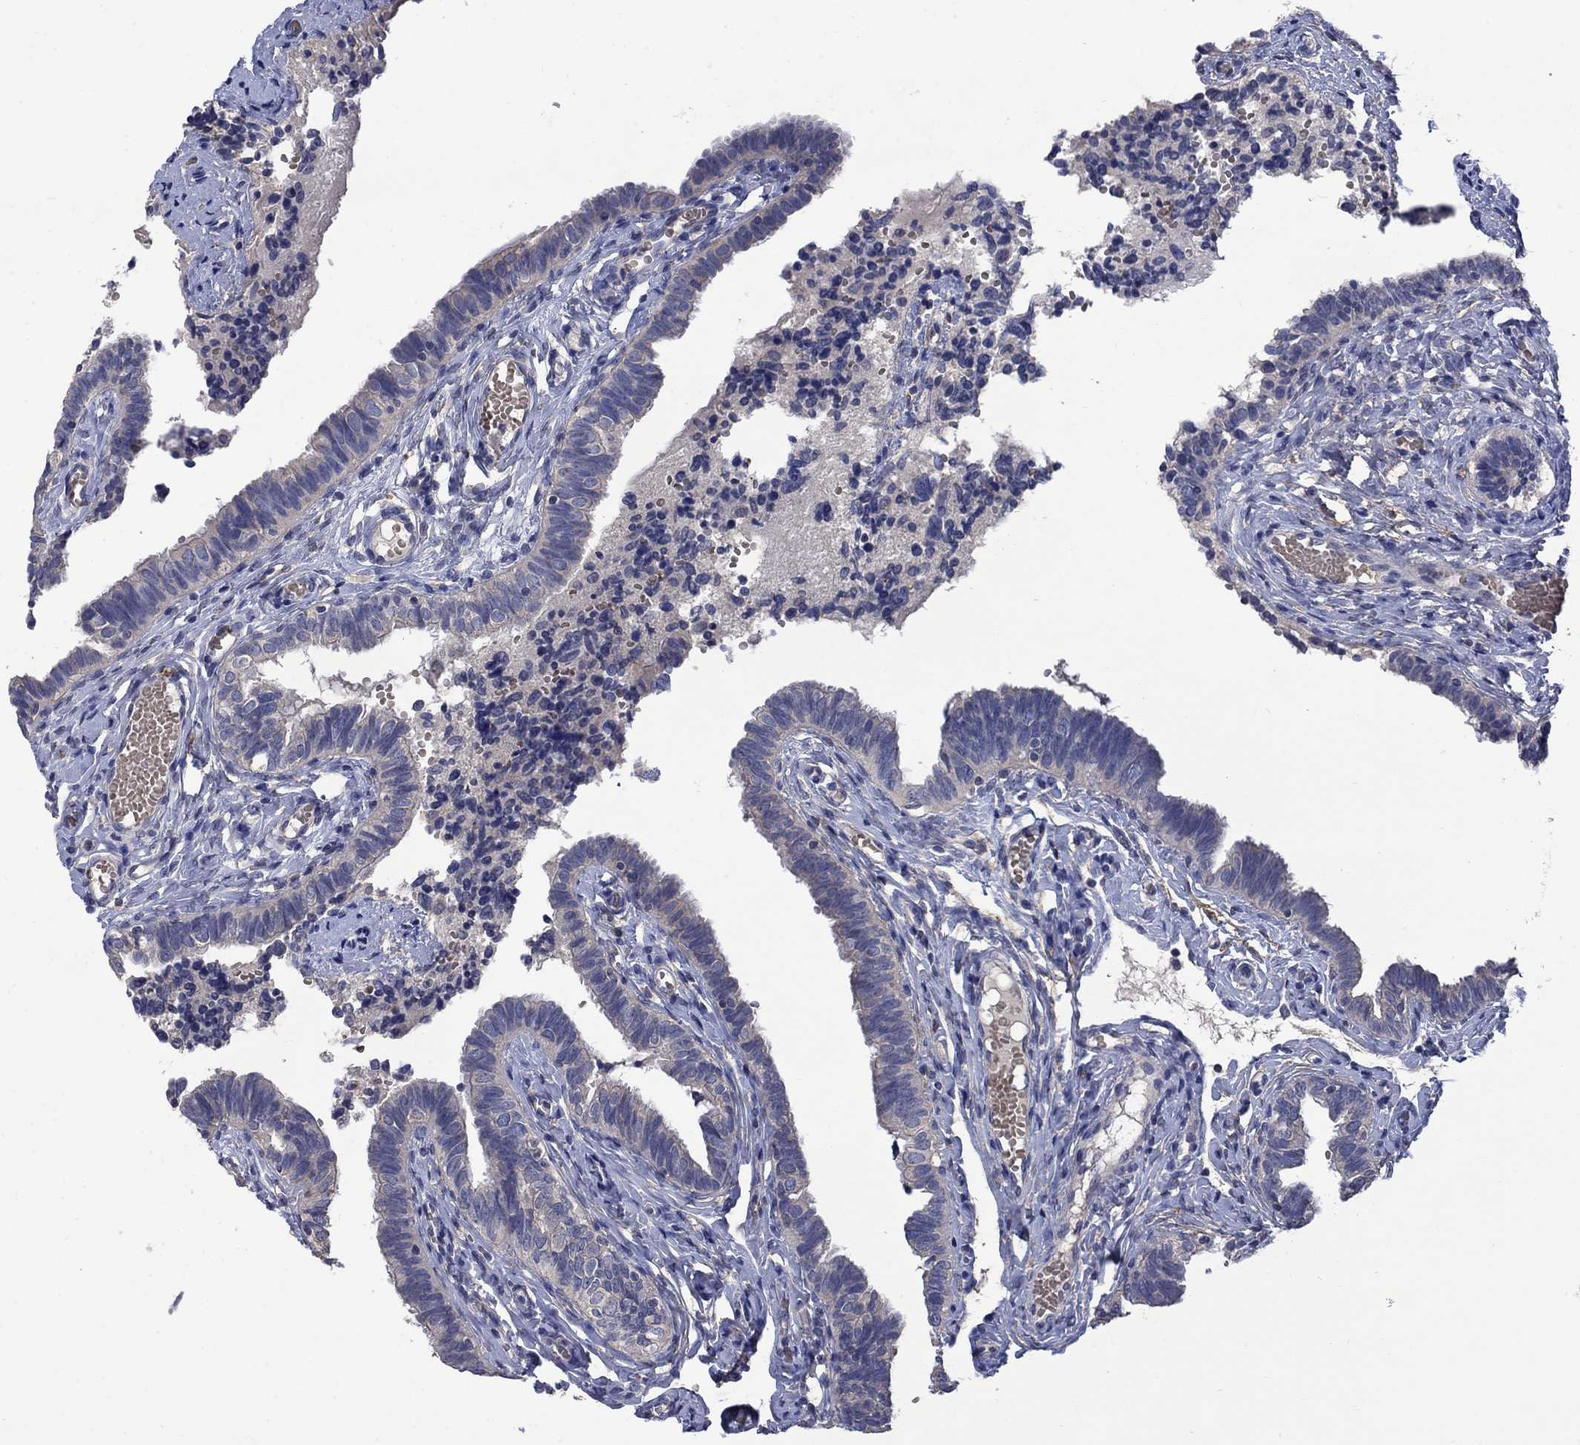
{"staining": {"intensity": "weak", "quantity": "<25%", "location": "cytoplasmic/membranous"}, "tissue": "fallopian tube", "cell_type": "Glandular cells", "image_type": "normal", "snomed": [{"axis": "morphology", "description": "Normal tissue, NOS"}, {"axis": "topography", "description": "Fallopian tube"}], "caption": "The histopathology image exhibits no staining of glandular cells in normal fallopian tube.", "gene": "HSPA12A", "patient": {"sex": "female", "age": 47}}